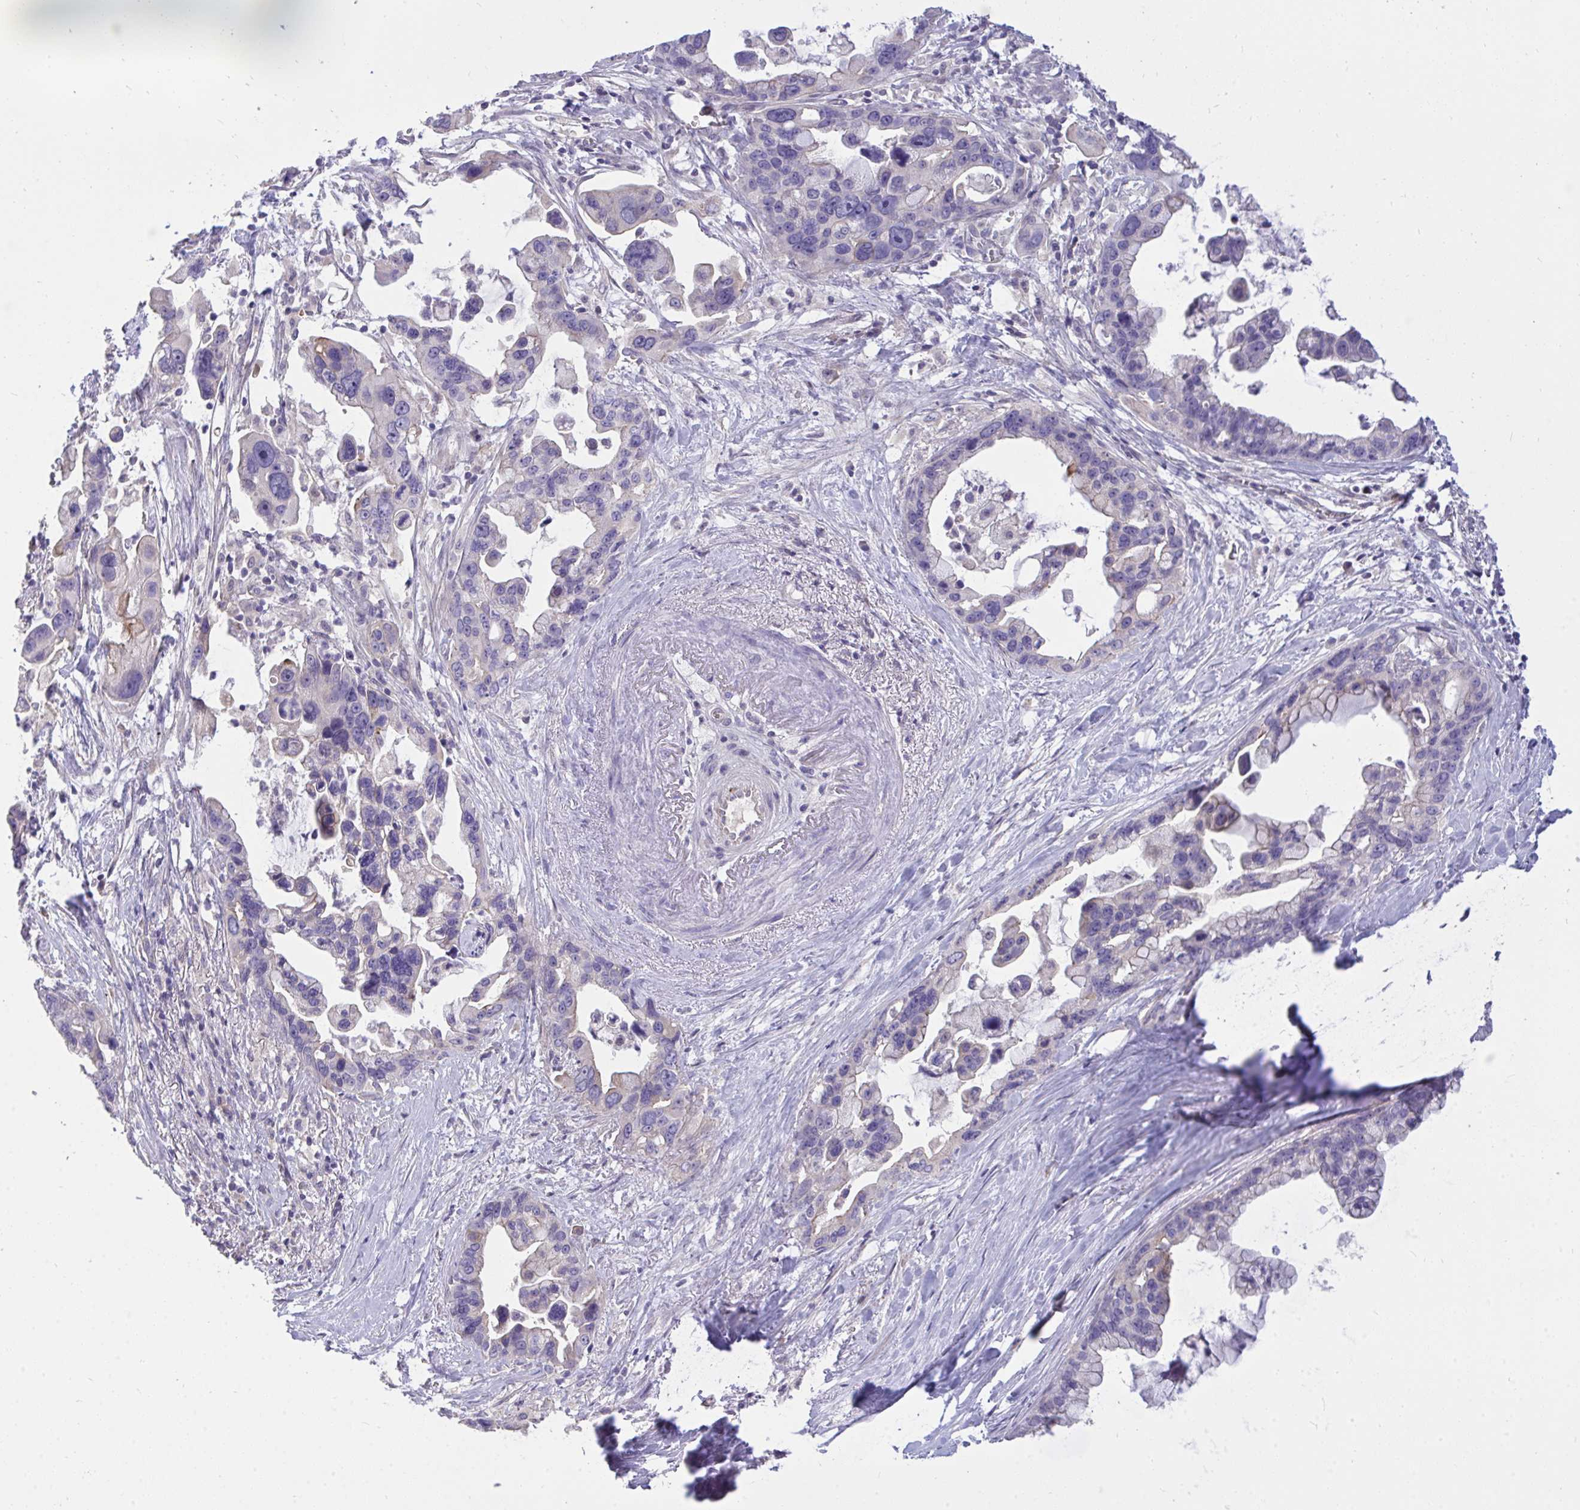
{"staining": {"intensity": "weak", "quantity": "<25%", "location": "cytoplasmic/membranous"}, "tissue": "pancreatic cancer", "cell_type": "Tumor cells", "image_type": "cancer", "snomed": [{"axis": "morphology", "description": "Adenocarcinoma, NOS"}, {"axis": "topography", "description": "Pancreas"}], "caption": "A histopathology image of pancreatic adenocarcinoma stained for a protein reveals no brown staining in tumor cells.", "gene": "C19orf54", "patient": {"sex": "female", "age": 83}}